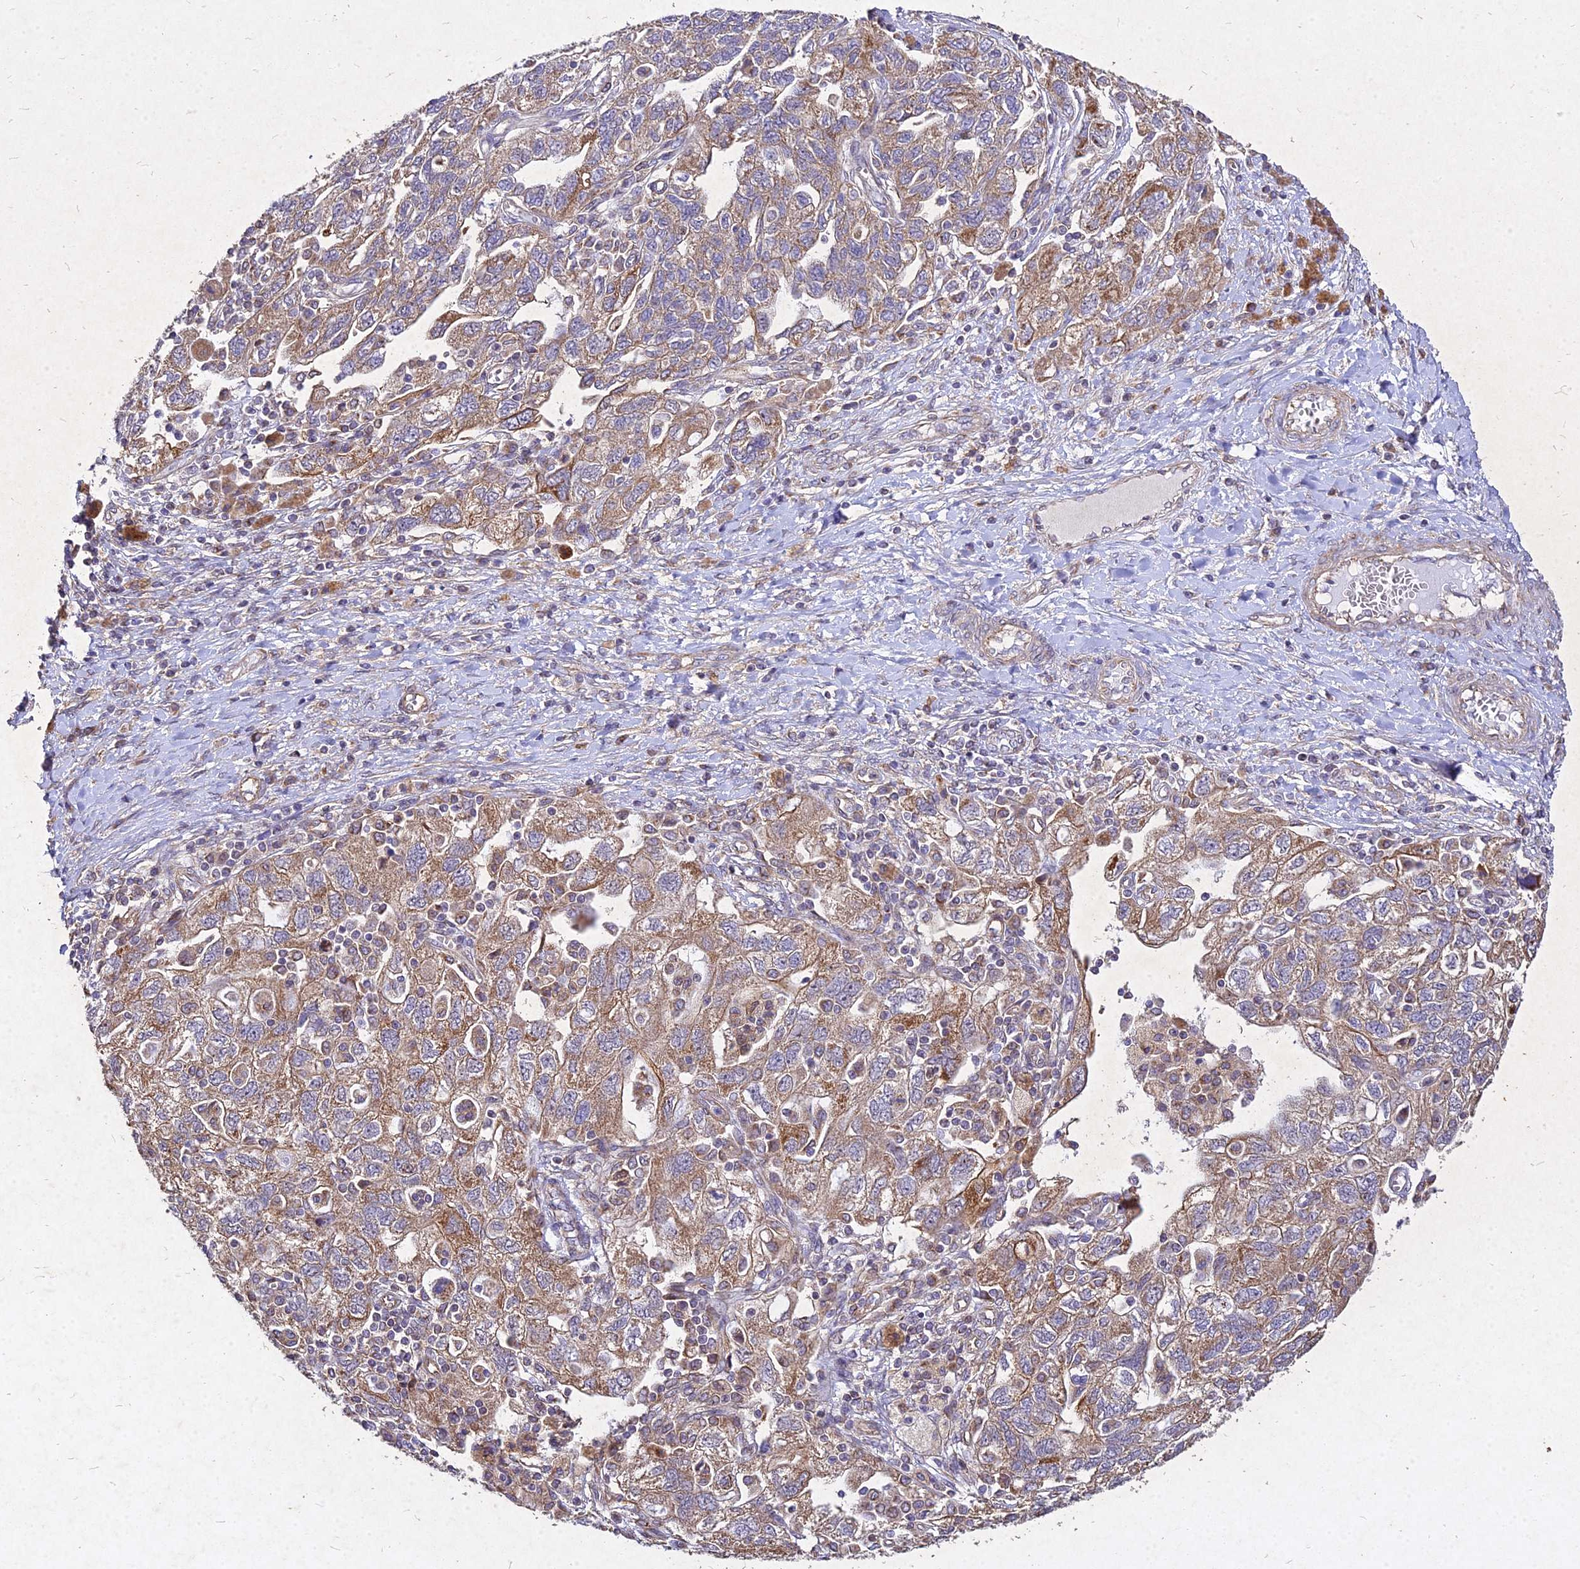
{"staining": {"intensity": "weak", "quantity": "25%-75%", "location": "cytoplasmic/membranous"}, "tissue": "ovarian cancer", "cell_type": "Tumor cells", "image_type": "cancer", "snomed": [{"axis": "morphology", "description": "Carcinoma, NOS"}, {"axis": "morphology", "description": "Cystadenocarcinoma, serous, NOS"}, {"axis": "topography", "description": "Ovary"}], "caption": "Immunohistochemistry (DAB) staining of ovarian cancer demonstrates weak cytoplasmic/membranous protein expression in about 25%-75% of tumor cells. (DAB = brown stain, brightfield microscopy at high magnification).", "gene": "SKA1", "patient": {"sex": "female", "age": 69}}